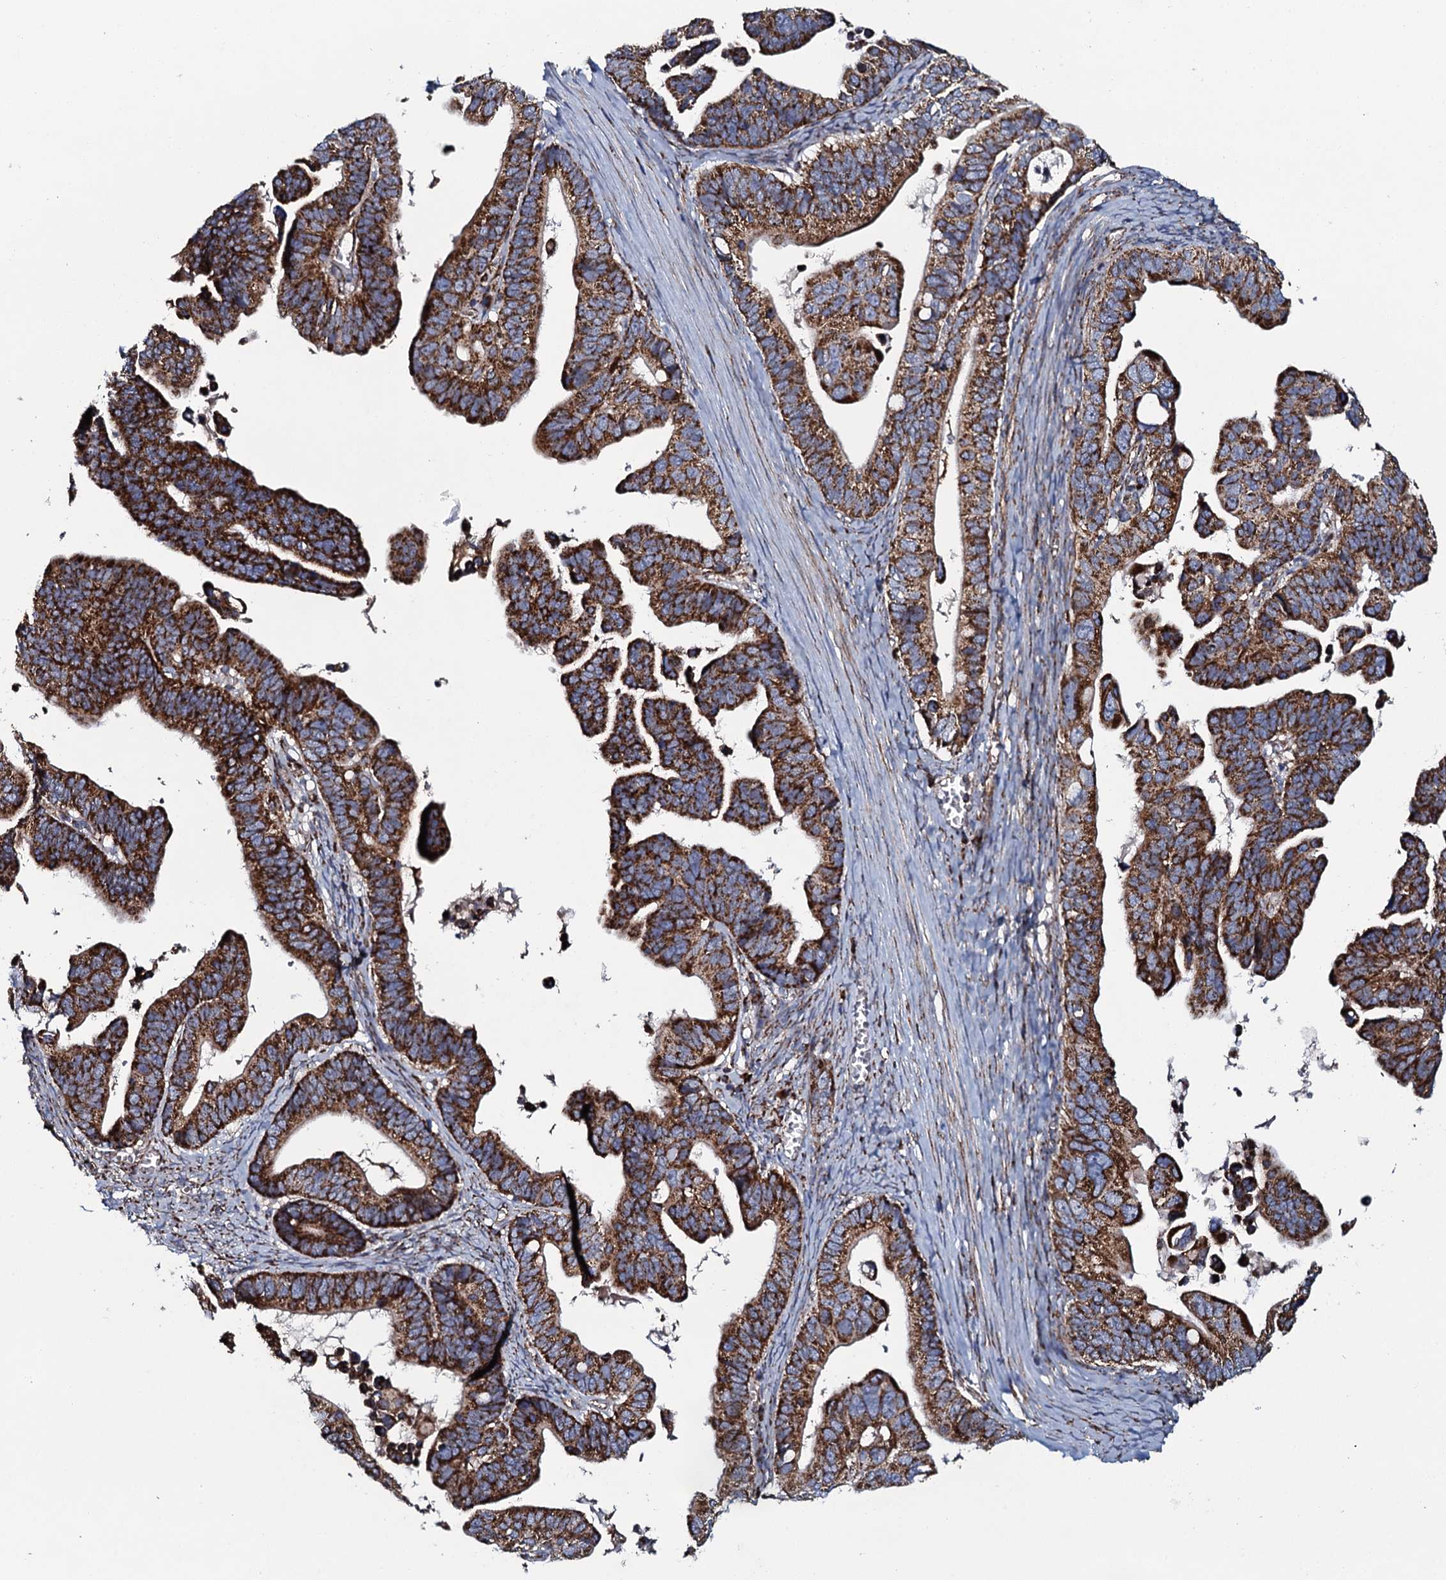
{"staining": {"intensity": "strong", "quantity": ">75%", "location": "cytoplasmic/membranous"}, "tissue": "ovarian cancer", "cell_type": "Tumor cells", "image_type": "cancer", "snomed": [{"axis": "morphology", "description": "Cystadenocarcinoma, serous, NOS"}, {"axis": "topography", "description": "Ovary"}], "caption": "Tumor cells reveal high levels of strong cytoplasmic/membranous expression in about >75% of cells in human ovarian cancer (serous cystadenocarcinoma).", "gene": "EVC2", "patient": {"sex": "female", "age": 56}}